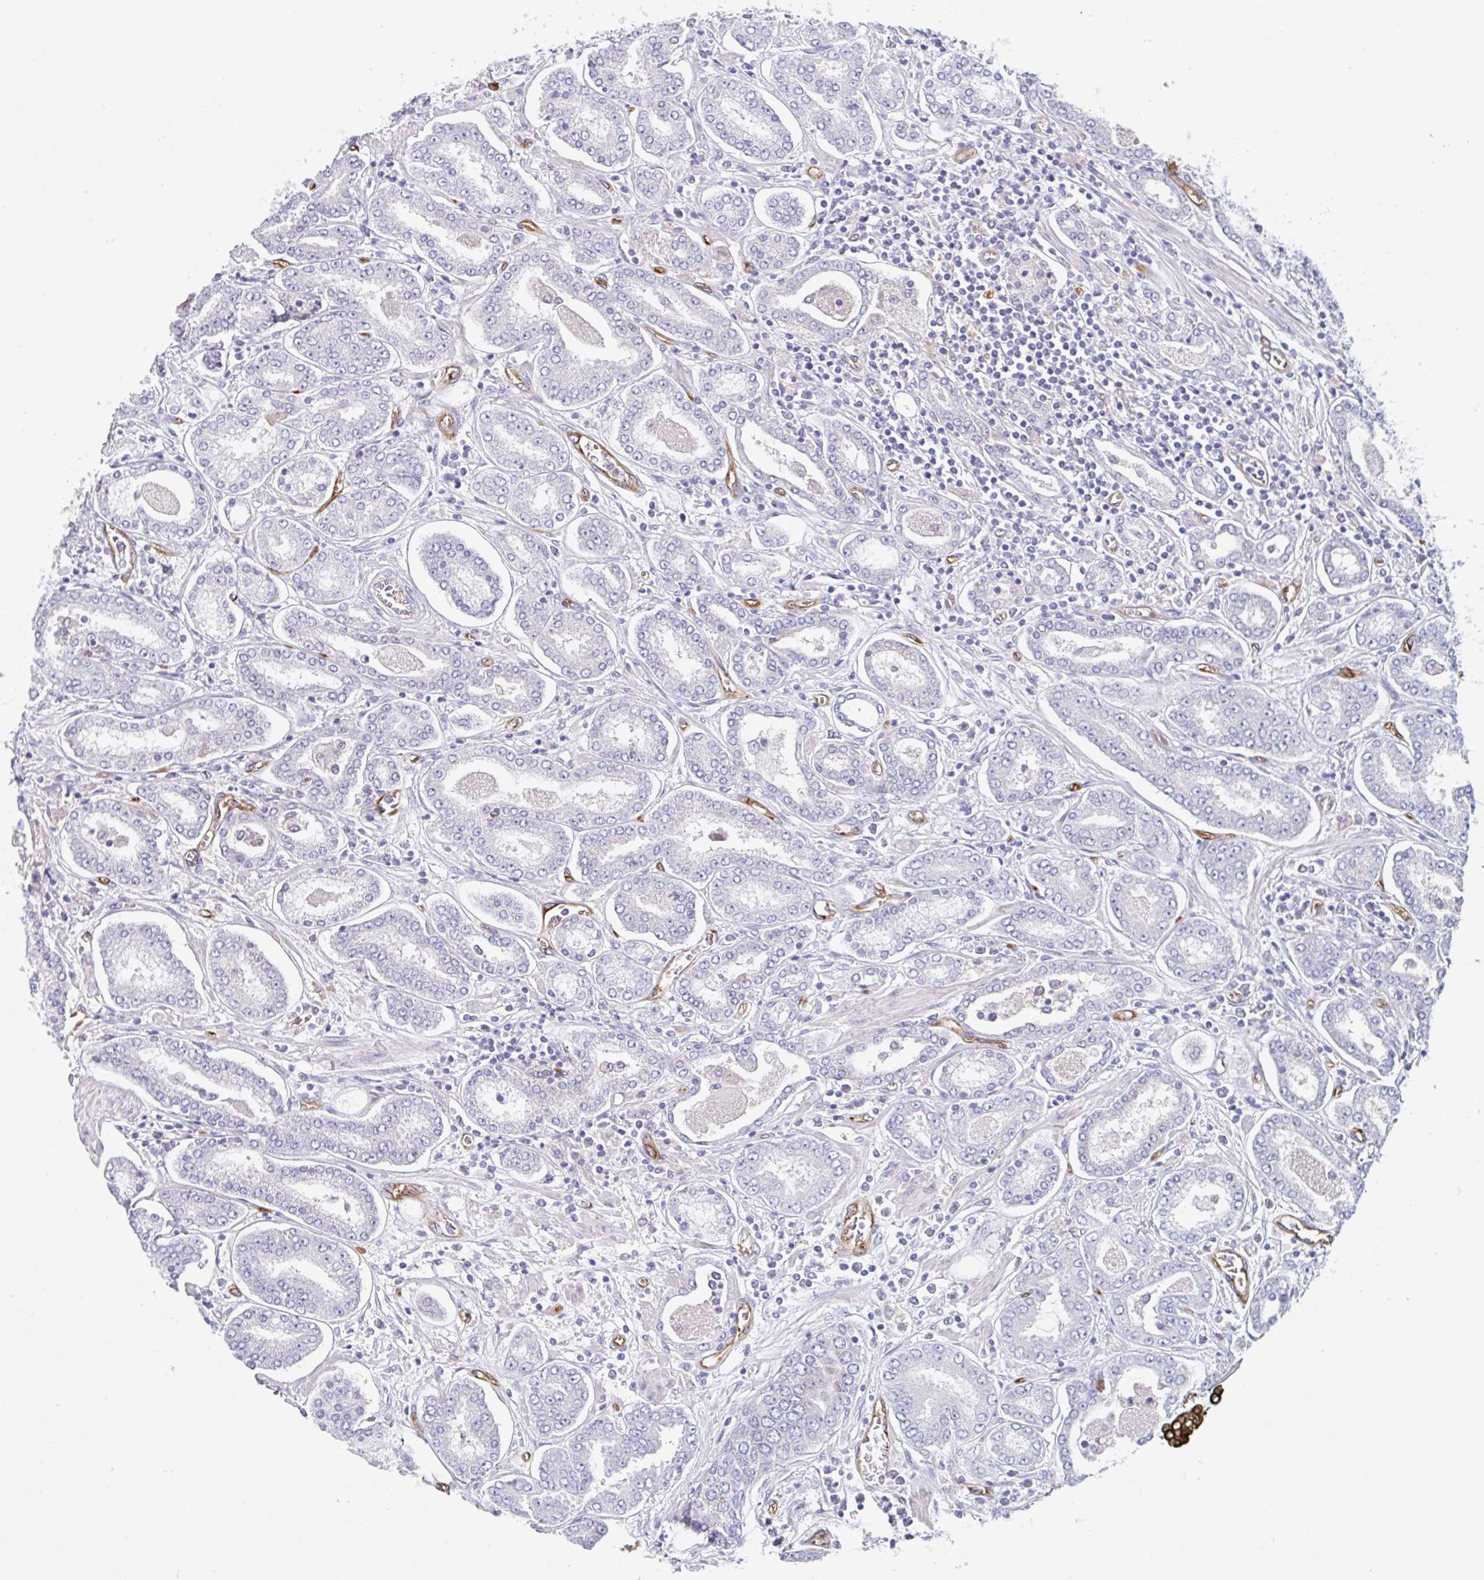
{"staining": {"intensity": "negative", "quantity": "none", "location": "none"}, "tissue": "prostate cancer", "cell_type": "Tumor cells", "image_type": "cancer", "snomed": [{"axis": "morphology", "description": "Adenocarcinoma, High grade"}, {"axis": "topography", "description": "Prostate"}], "caption": "High power microscopy image of an immunohistochemistry (IHC) micrograph of adenocarcinoma (high-grade) (prostate), revealing no significant expression in tumor cells.", "gene": "EHD4", "patient": {"sex": "male", "age": 72}}